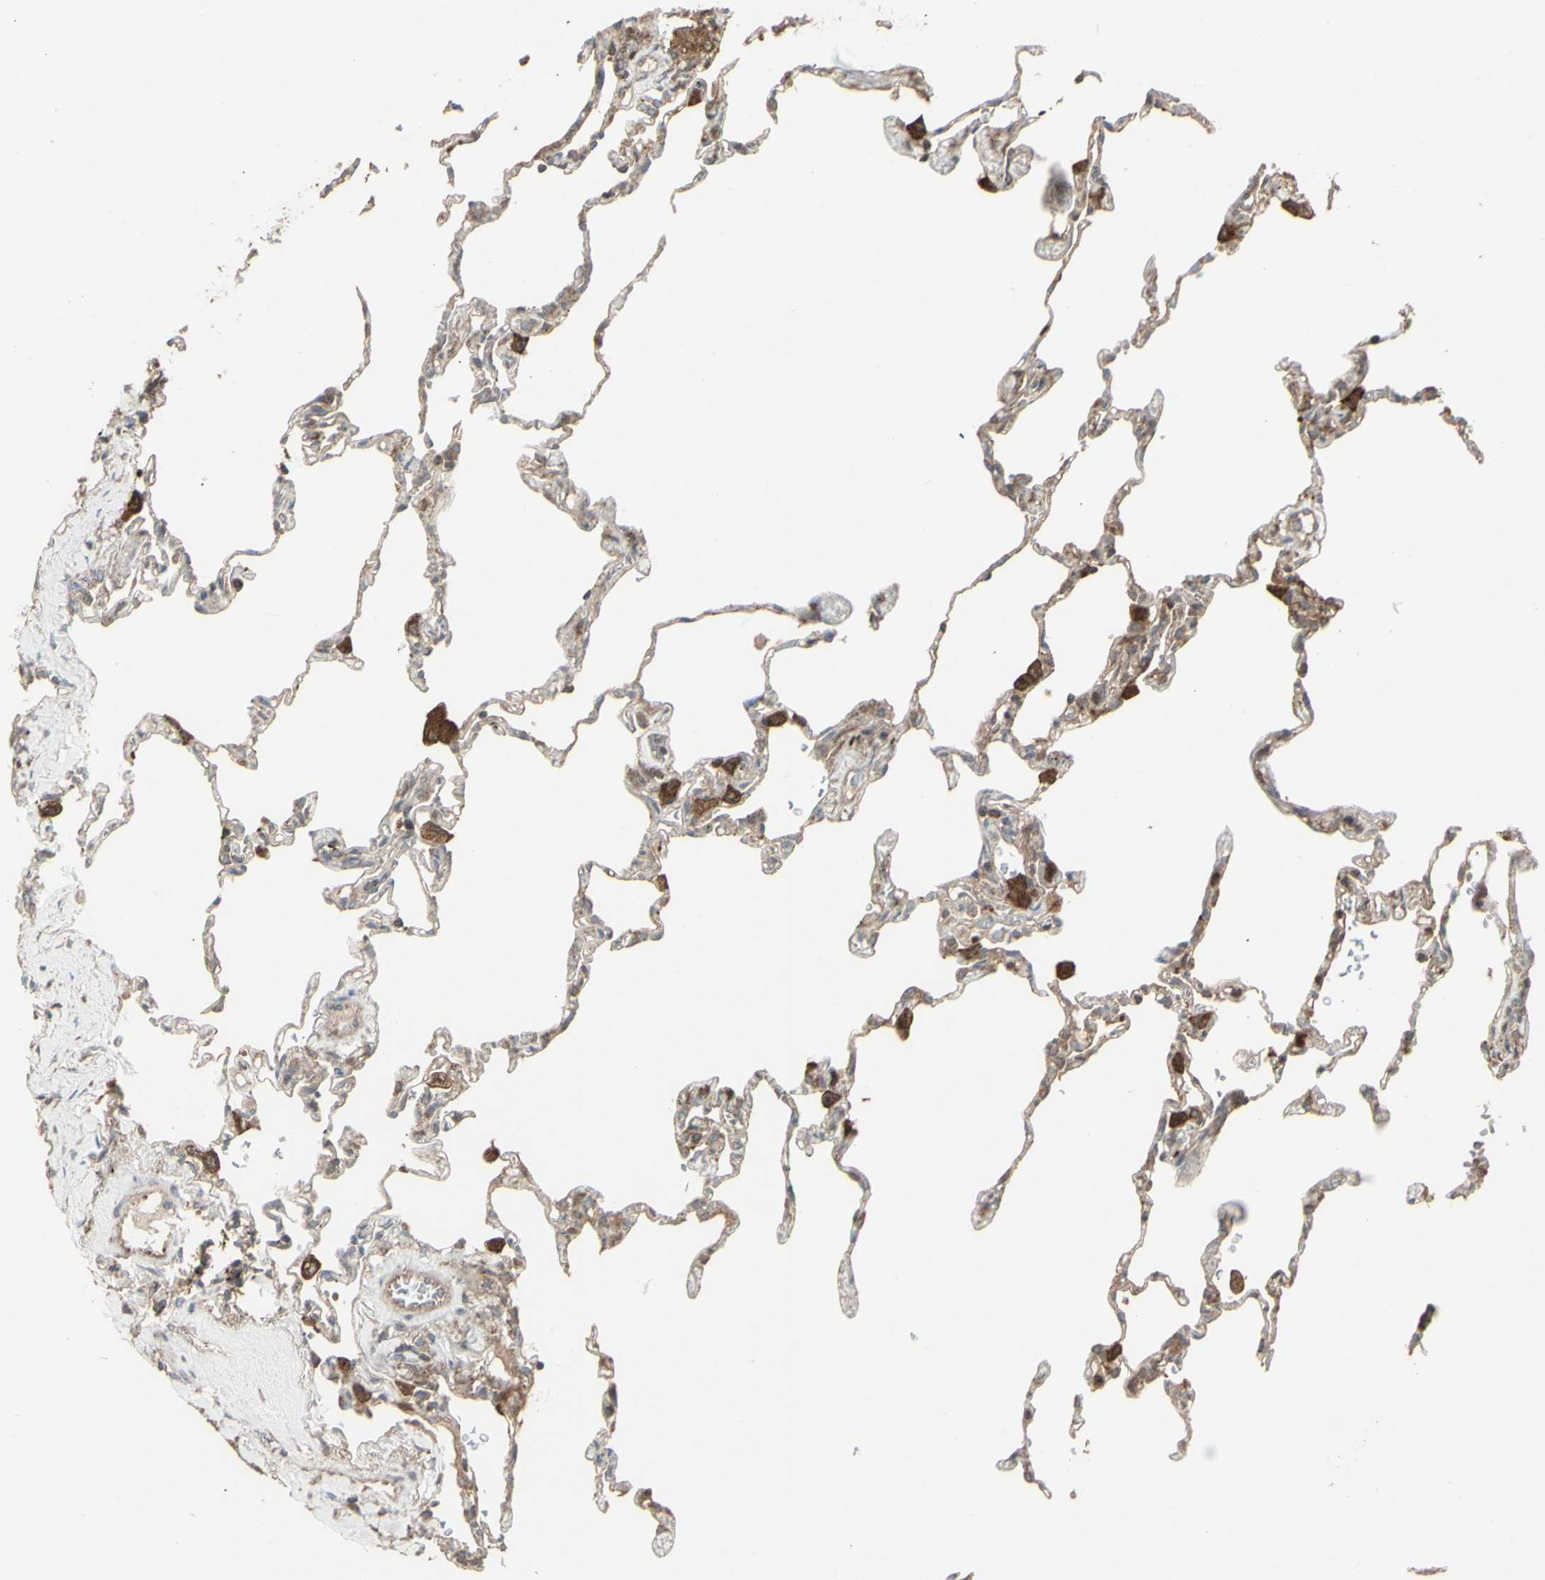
{"staining": {"intensity": "weak", "quantity": ">75%", "location": "cytoplasmic/membranous"}, "tissue": "lung", "cell_type": "Alveolar cells", "image_type": "normal", "snomed": [{"axis": "morphology", "description": "Normal tissue, NOS"}, {"axis": "topography", "description": "Lung"}], "caption": "Immunohistochemistry staining of unremarkable lung, which reveals low levels of weak cytoplasmic/membranous expression in approximately >75% of alveolar cells indicating weak cytoplasmic/membranous protein expression. The staining was performed using DAB (3,3'-diaminobenzidine) (brown) for protein detection and nuclei were counterstained in hematoxylin (blue).", "gene": "RNASEL", "patient": {"sex": "male", "age": 59}}